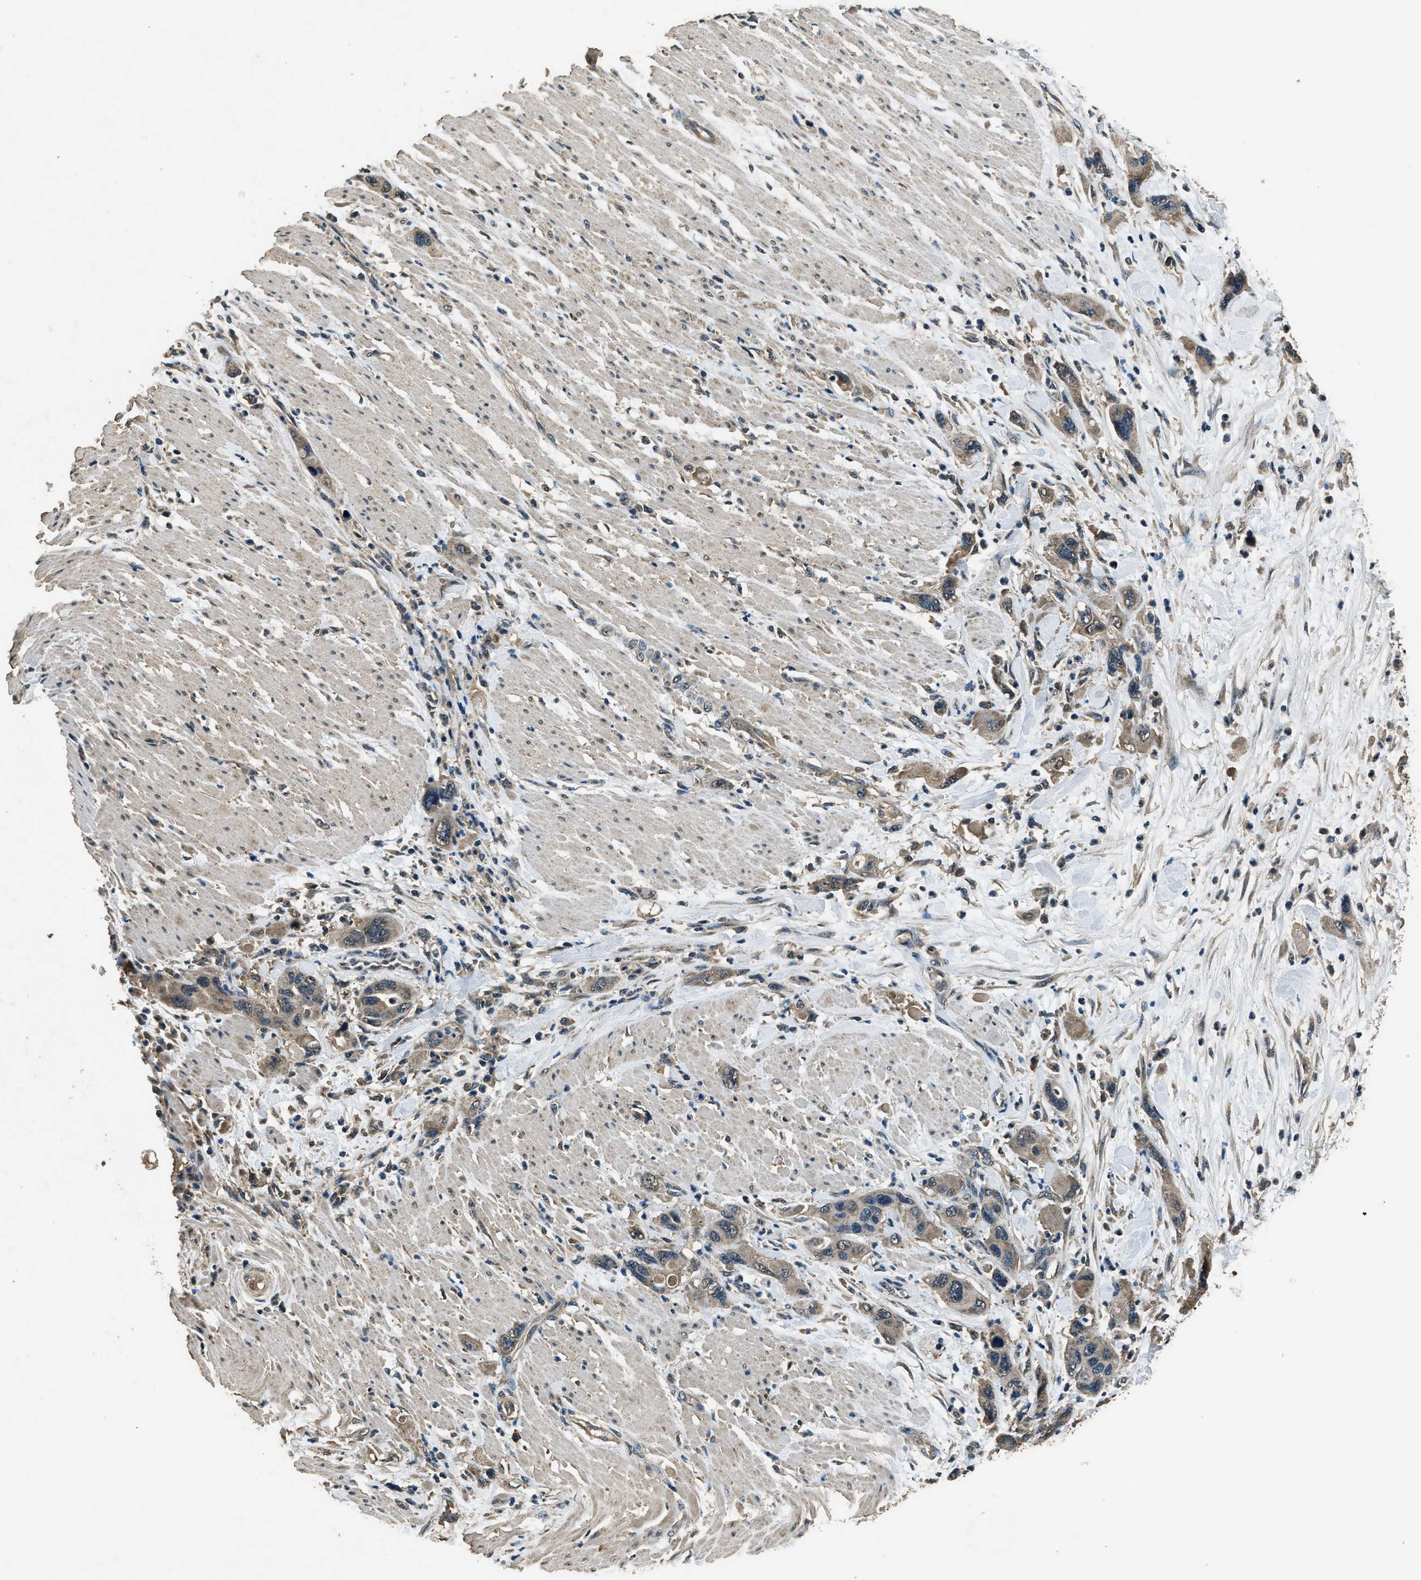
{"staining": {"intensity": "weak", "quantity": ">75%", "location": "cytoplasmic/membranous"}, "tissue": "pancreatic cancer", "cell_type": "Tumor cells", "image_type": "cancer", "snomed": [{"axis": "morphology", "description": "Normal tissue, NOS"}, {"axis": "morphology", "description": "Adenocarcinoma, NOS"}, {"axis": "topography", "description": "Pancreas"}], "caption": "Pancreatic adenocarcinoma stained for a protein shows weak cytoplasmic/membranous positivity in tumor cells. Nuclei are stained in blue.", "gene": "SALL3", "patient": {"sex": "female", "age": 71}}